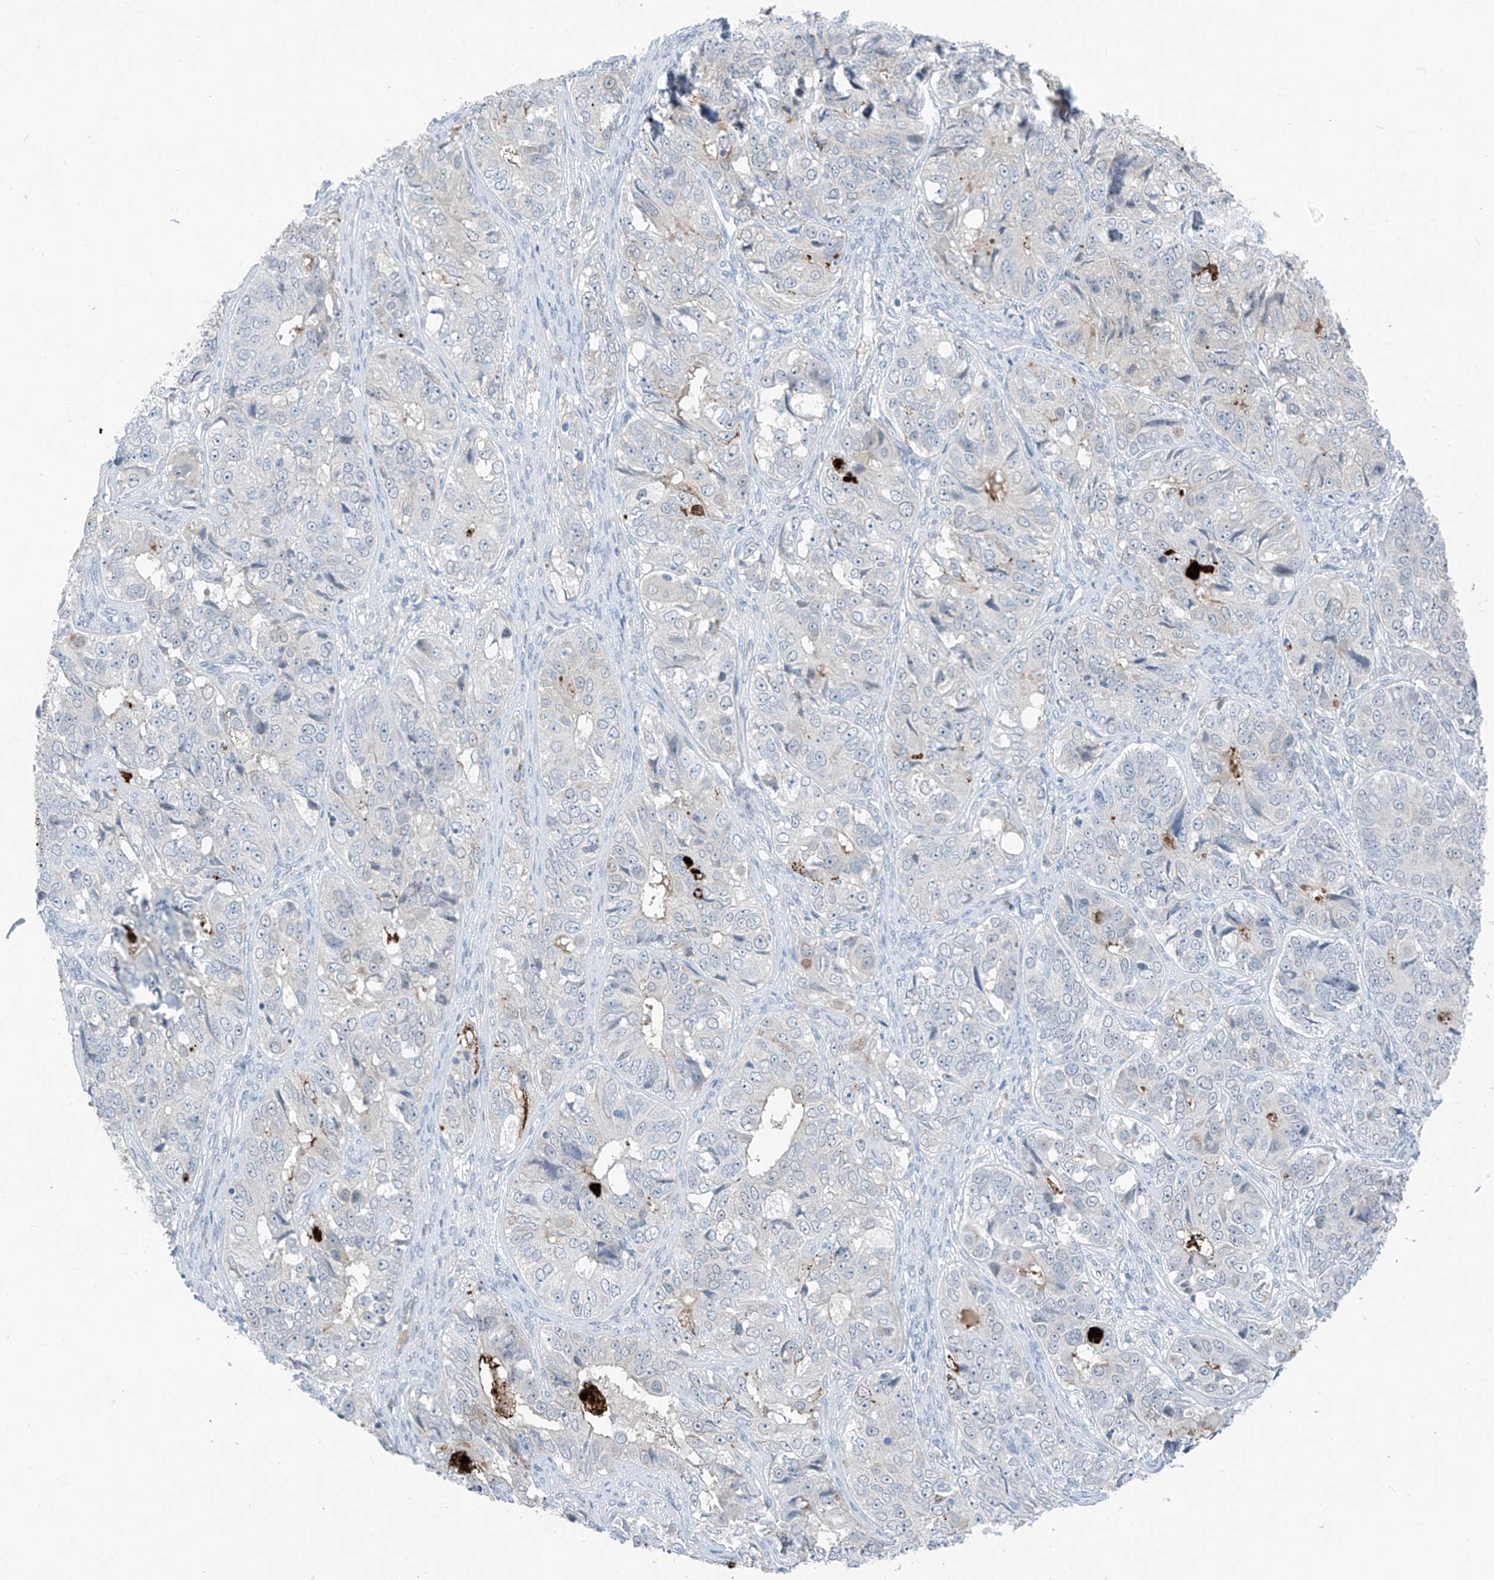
{"staining": {"intensity": "negative", "quantity": "none", "location": "none"}, "tissue": "ovarian cancer", "cell_type": "Tumor cells", "image_type": "cancer", "snomed": [{"axis": "morphology", "description": "Carcinoma, endometroid"}, {"axis": "topography", "description": "Ovary"}], "caption": "The photomicrograph demonstrates no staining of tumor cells in ovarian cancer. (Brightfield microscopy of DAB immunohistochemistry at high magnification).", "gene": "ZNF793", "patient": {"sex": "female", "age": 51}}